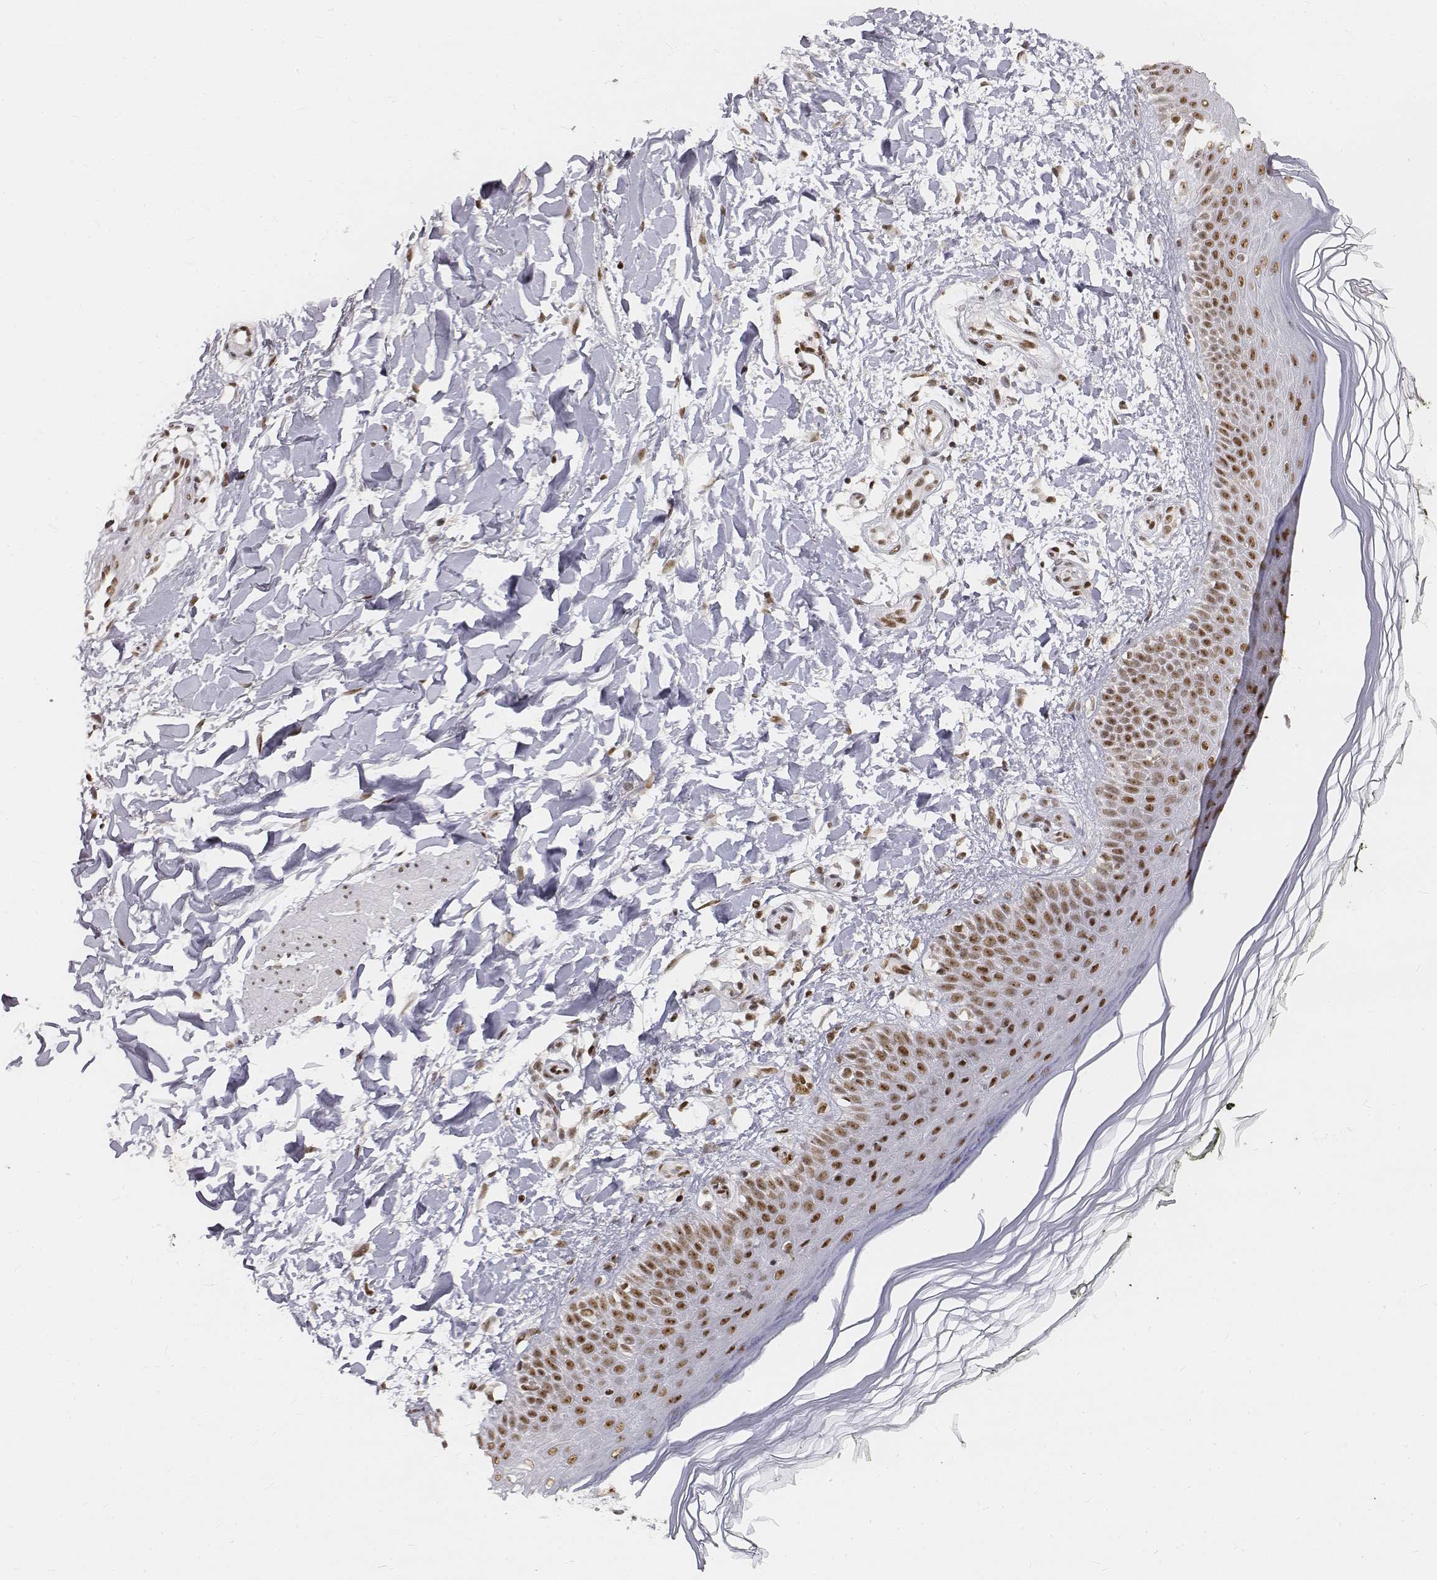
{"staining": {"intensity": "moderate", "quantity": ">75%", "location": "nuclear"}, "tissue": "skin", "cell_type": "Fibroblasts", "image_type": "normal", "snomed": [{"axis": "morphology", "description": "Normal tissue, NOS"}, {"axis": "topography", "description": "Skin"}], "caption": "Normal skin displays moderate nuclear positivity in approximately >75% of fibroblasts.", "gene": "PHF6", "patient": {"sex": "female", "age": 62}}